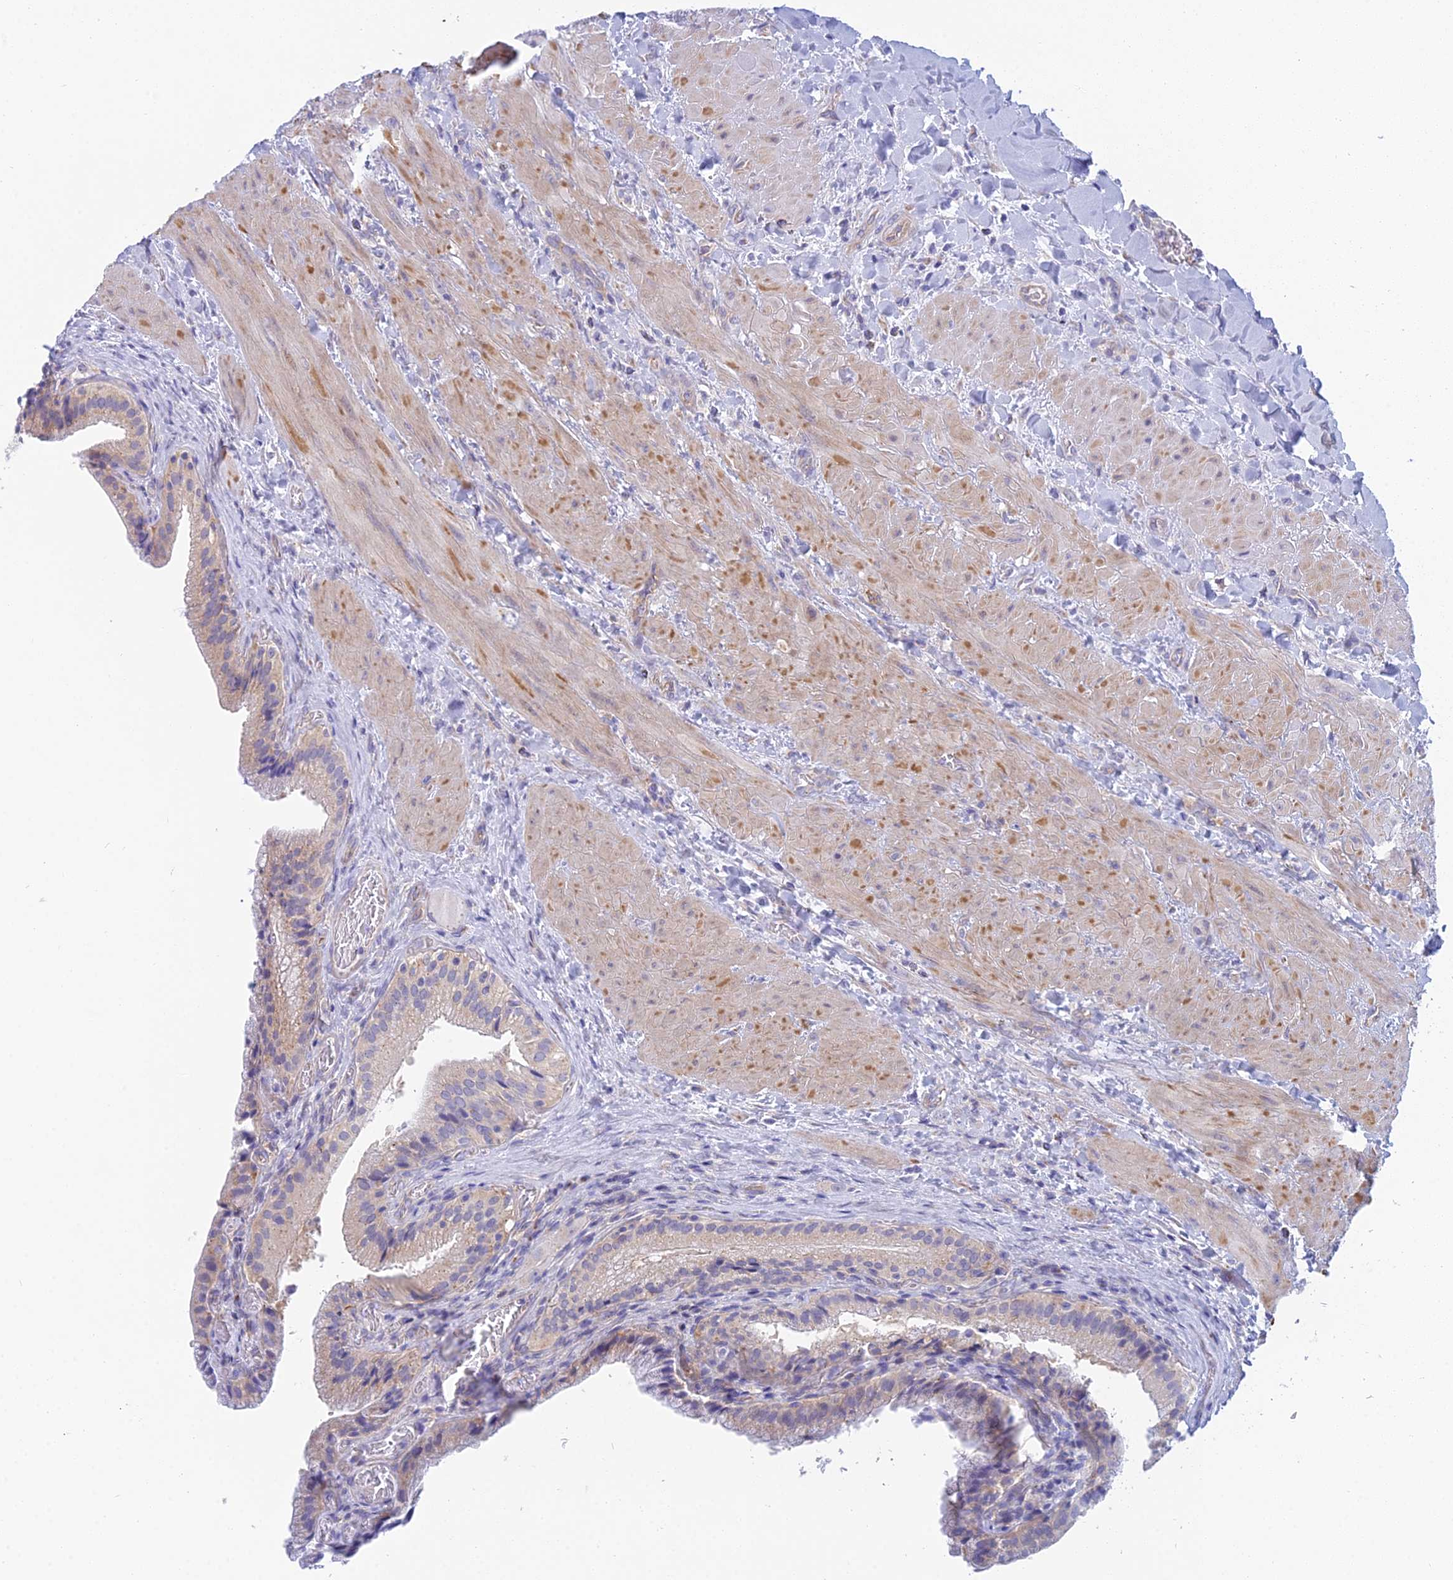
{"staining": {"intensity": "weak", "quantity": "25%-75%", "location": "cytoplasmic/membranous"}, "tissue": "gallbladder", "cell_type": "Glandular cells", "image_type": "normal", "snomed": [{"axis": "morphology", "description": "Normal tissue, NOS"}, {"axis": "topography", "description": "Gallbladder"}], "caption": "This micrograph shows IHC staining of unremarkable gallbladder, with low weak cytoplasmic/membranous expression in about 25%-75% of glandular cells.", "gene": "ZNF564", "patient": {"sex": "male", "age": 24}}